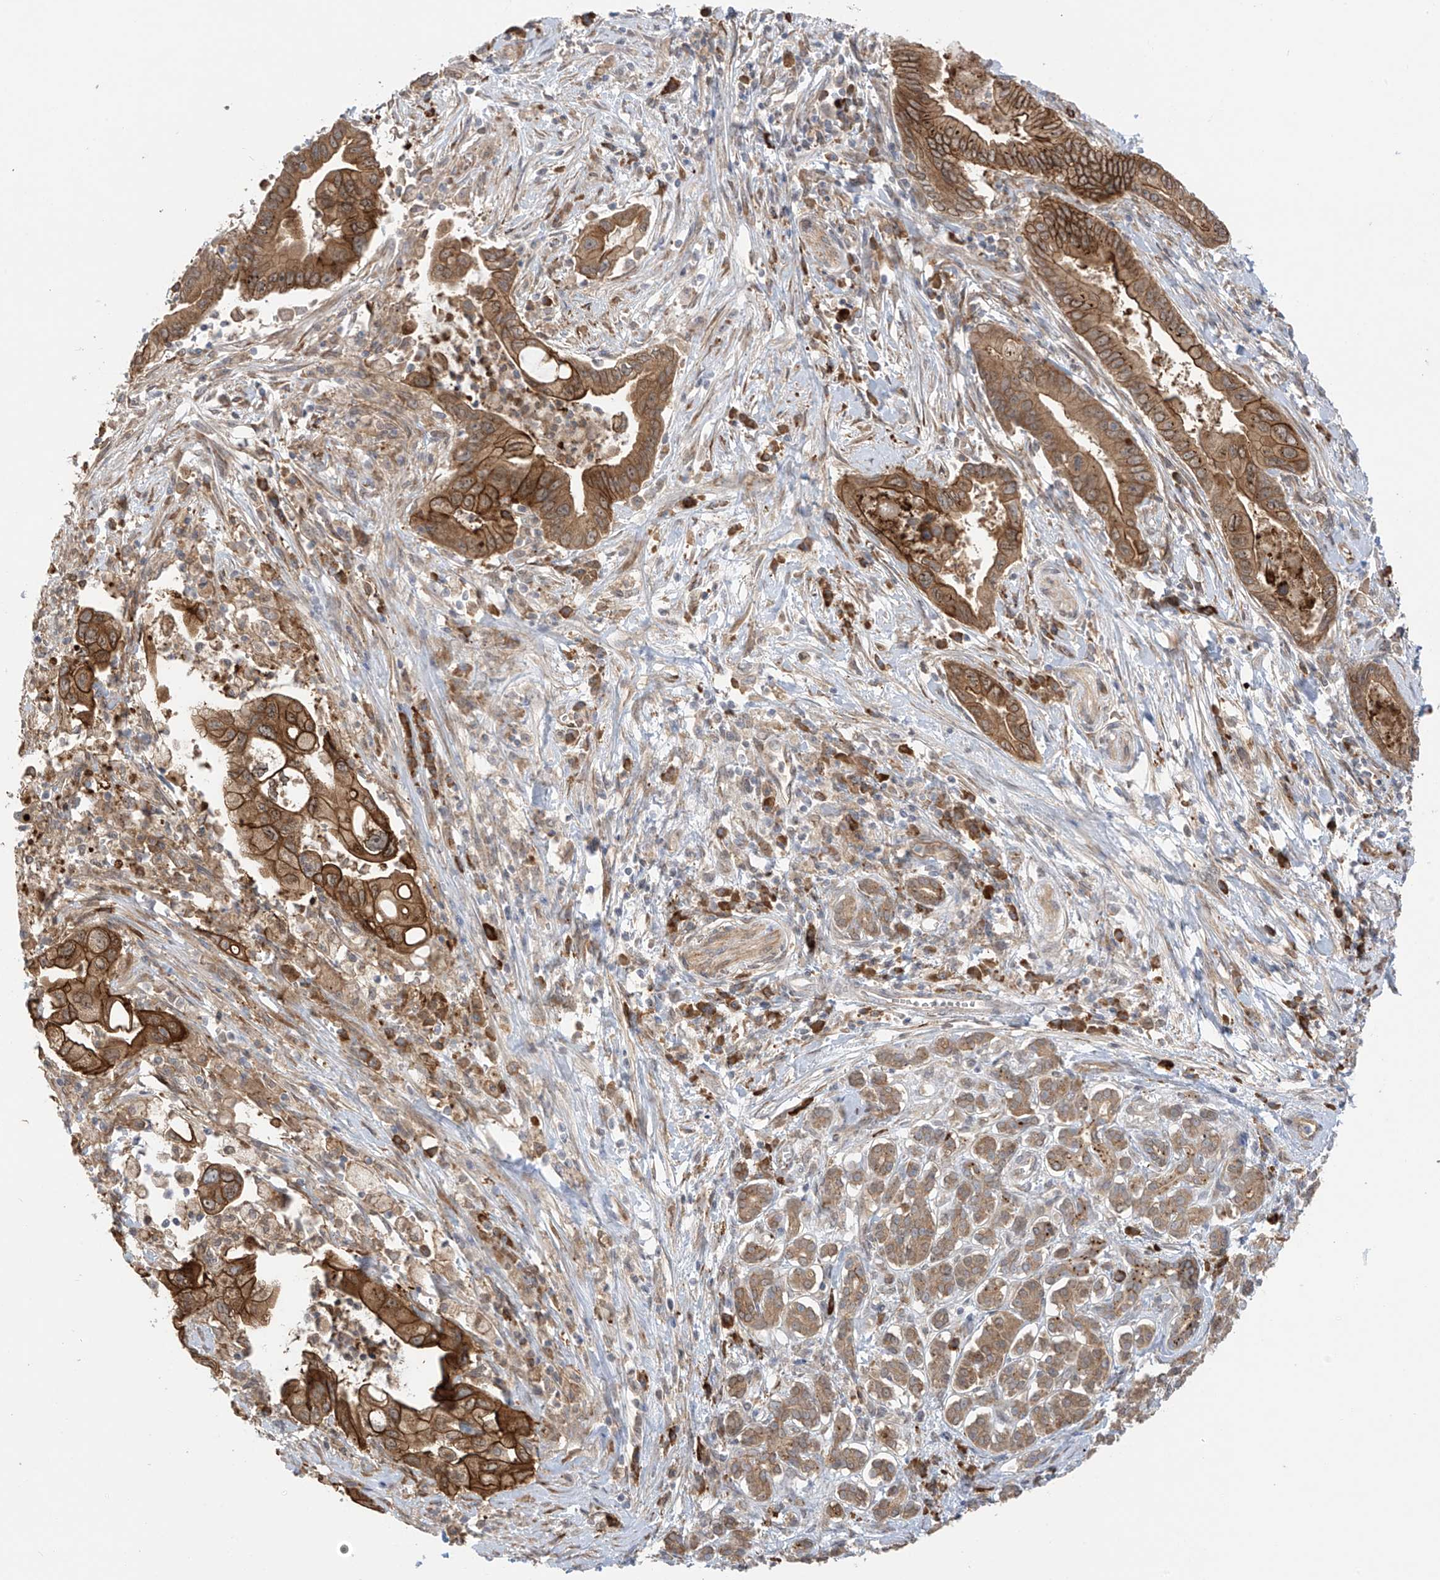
{"staining": {"intensity": "strong", "quantity": "25%-75%", "location": "cytoplasmic/membranous"}, "tissue": "pancreatic cancer", "cell_type": "Tumor cells", "image_type": "cancer", "snomed": [{"axis": "morphology", "description": "Adenocarcinoma, NOS"}, {"axis": "topography", "description": "Pancreas"}], "caption": "High-power microscopy captured an immunohistochemistry (IHC) photomicrograph of pancreatic cancer (adenocarcinoma), revealing strong cytoplasmic/membranous staining in approximately 25%-75% of tumor cells.", "gene": "KIAA1522", "patient": {"sex": "male", "age": 78}}